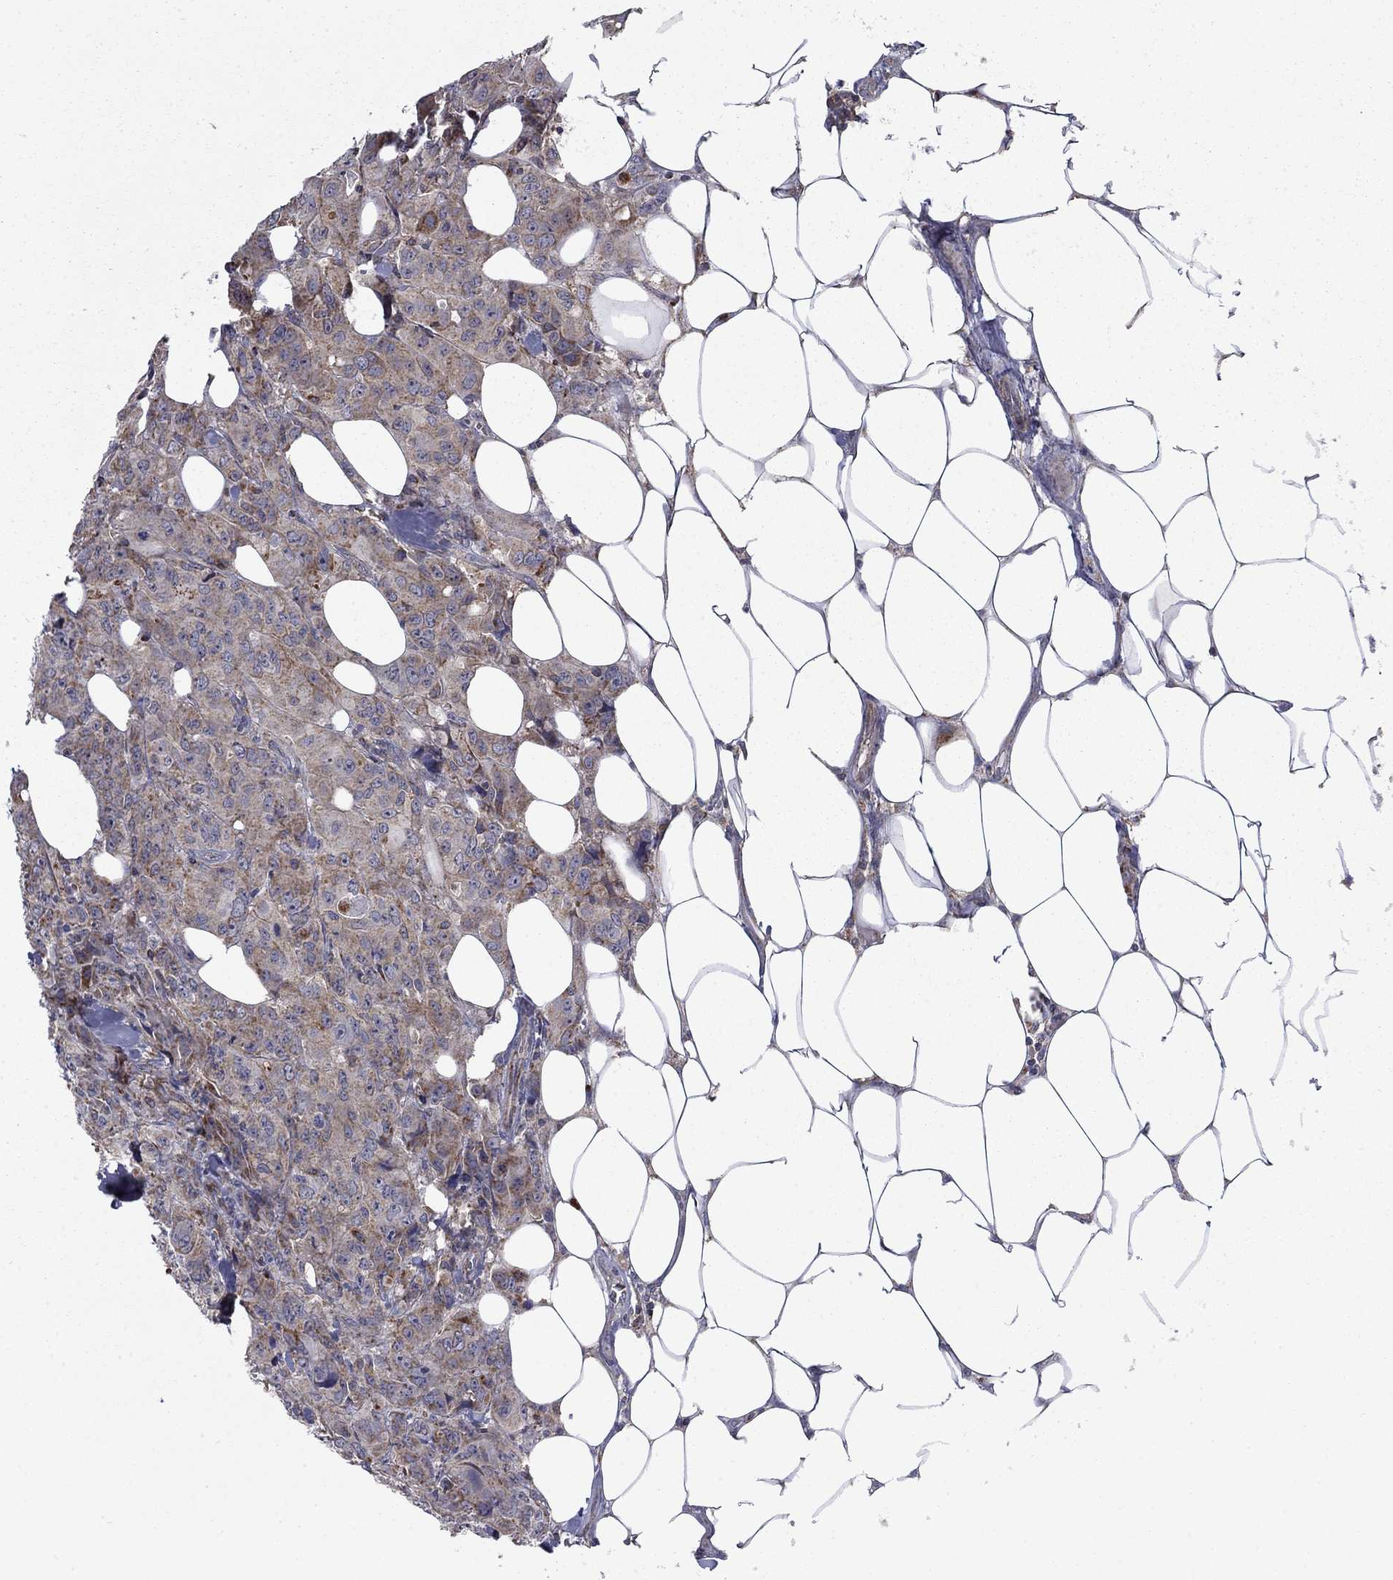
{"staining": {"intensity": "moderate", "quantity": "25%-75%", "location": "cytoplasmic/membranous"}, "tissue": "breast cancer", "cell_type": "Tumor cells", "image_type": "cancer", "snomed": [{"axis": "morphology", "description": "Duct carcinoma"}, {"axis": "topography", "description": "Breast"}], "caption": "High-magnification brightfield microscopy of breast cancer (invasive ductal carcinoma) stained with DAB (3,3'-diaminobenzidine) (brown) and counterstained with hematoxylin (blue). tumor cells exhibit moderate cytoplasmic/membranous staining is seen in about25%-75% of cells.", "gene": "DOP1B", "patient": {"sex": "female", "age": 43}}